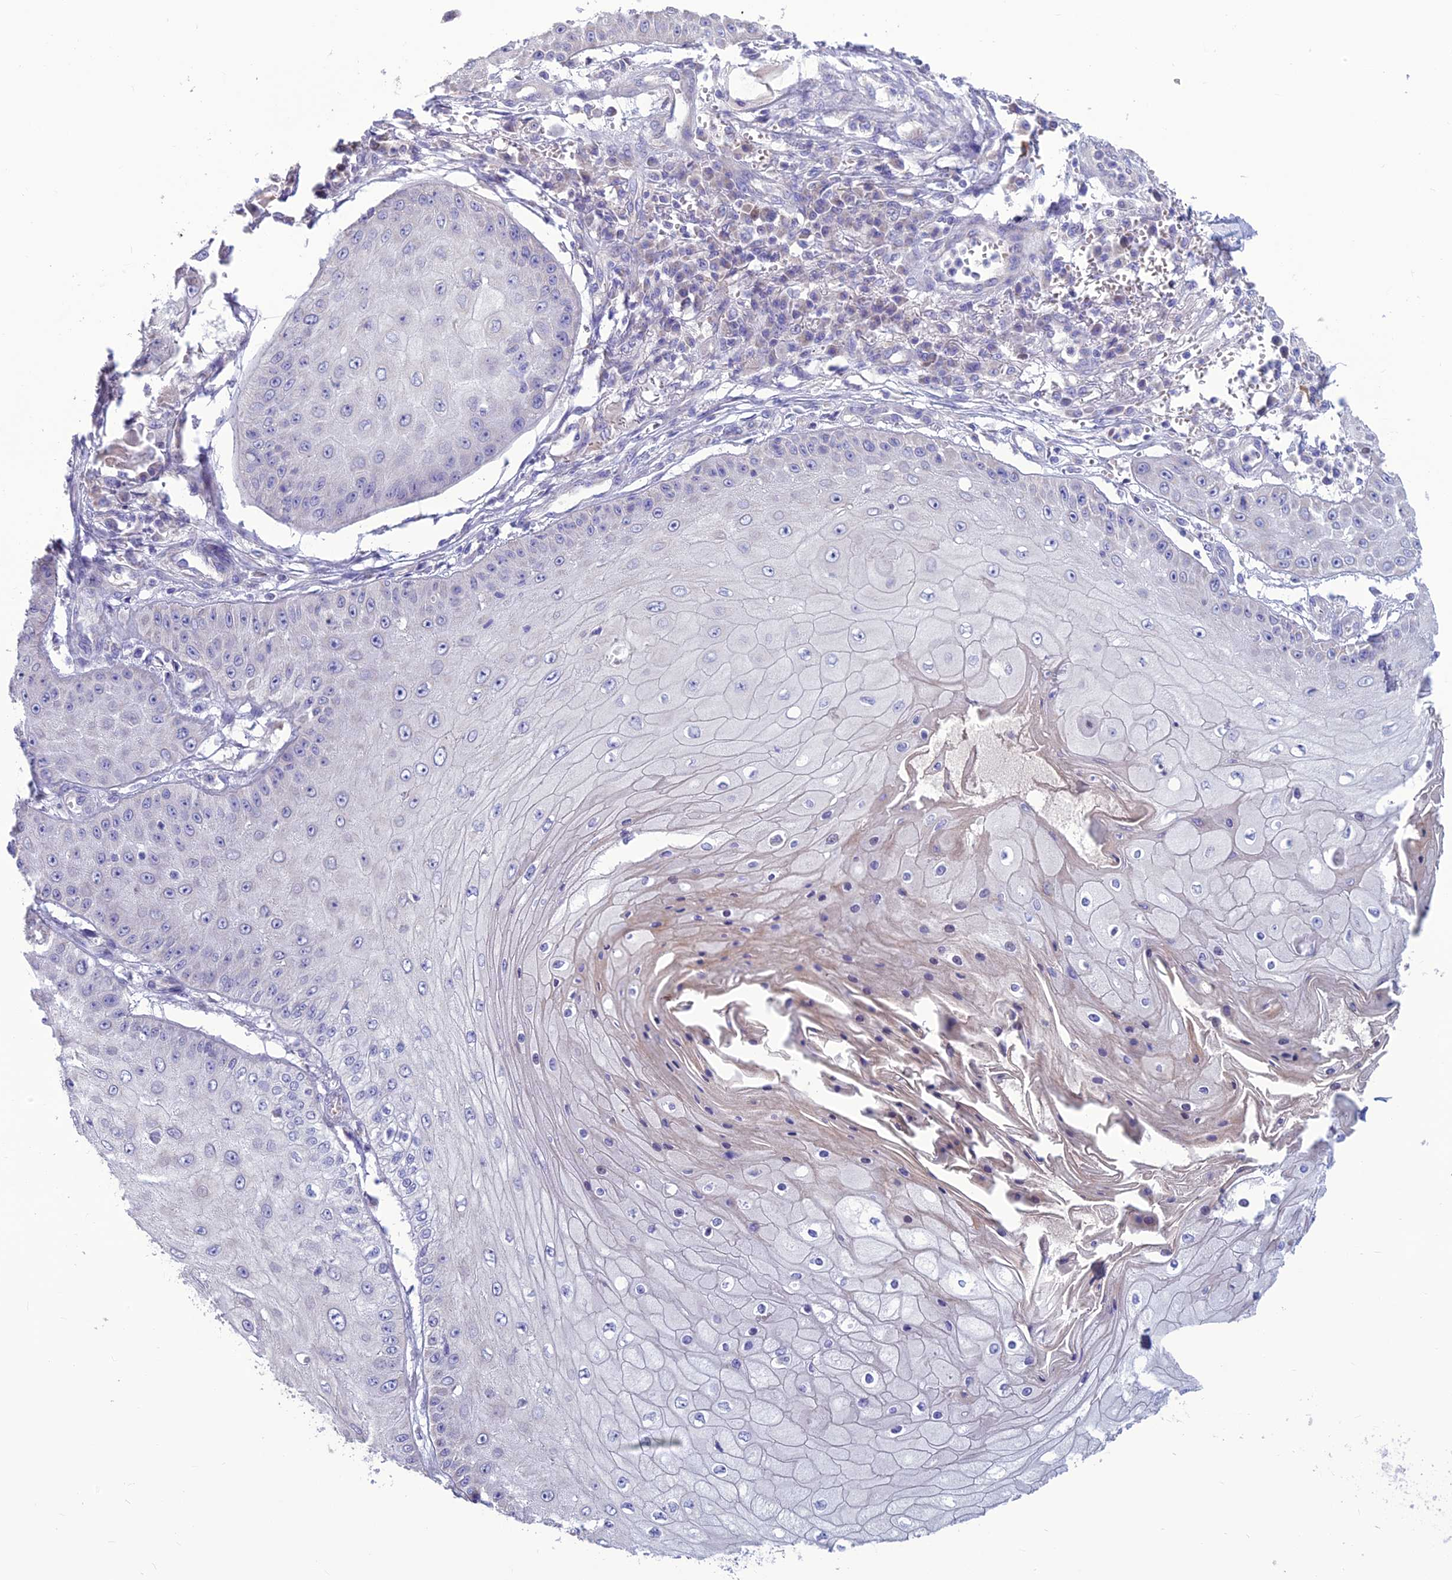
{"staining": {"intensity": "negative", "quantity": "none", "location": "none"}, "tissue": "skin cancer", "cell_type": "Tumor cells", "image_type": "cancer", "snomed": [{"axis": "morphology", "description": "Squamous cell carcinoma, NOS"}, {"axis": "topography", "description": "Skin"}], "caption": "Micrograph shows no protein staining in tumor cells of skin squamous cell carcinoma tissue.", "gene": "BHMT2", "patient": {"sex": "male", "age": 70}}